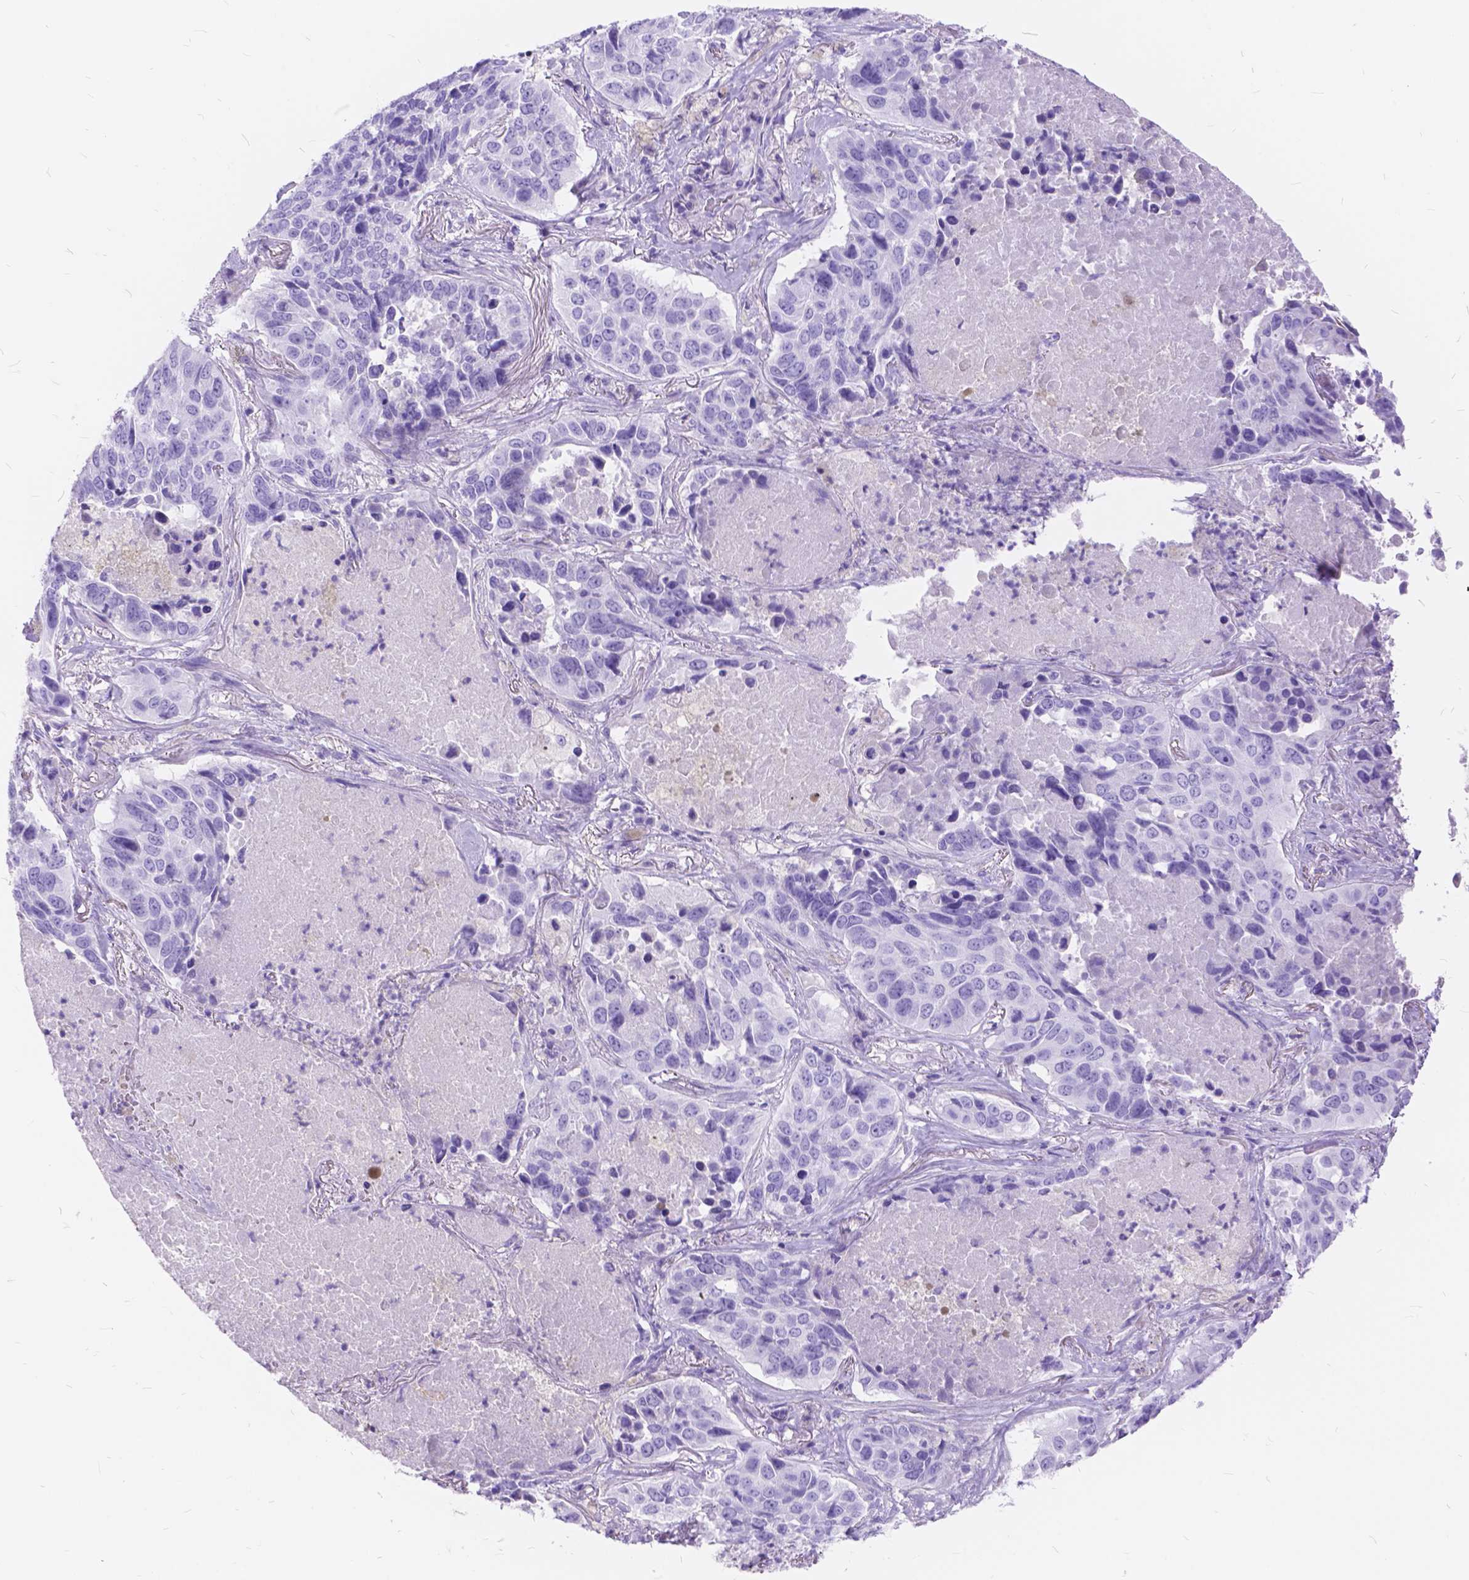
{"staining": {"intensity": "negative", "quantity": "none", "location": "none"}, "tissue": "lung cancer", "cell_type": "Tumor cells", "image_type": "cancer", "snomed": [{"axis": "morphology", "description": "Normal tissue, NOS"}, {"axis": "morphology", "description": "Squamous cell carcinoma, NOS"}, {"axis": "topography", "description": "Bronchus"}, {"axis": "topography", "description": "Lung"}], "caption": "This is an IHC histopathology image of lung squamous cell carcinoma. There is no positivity in tumor cells.", "gene": "FOXL2", "patient": {"sex": "male", "age": 64}}